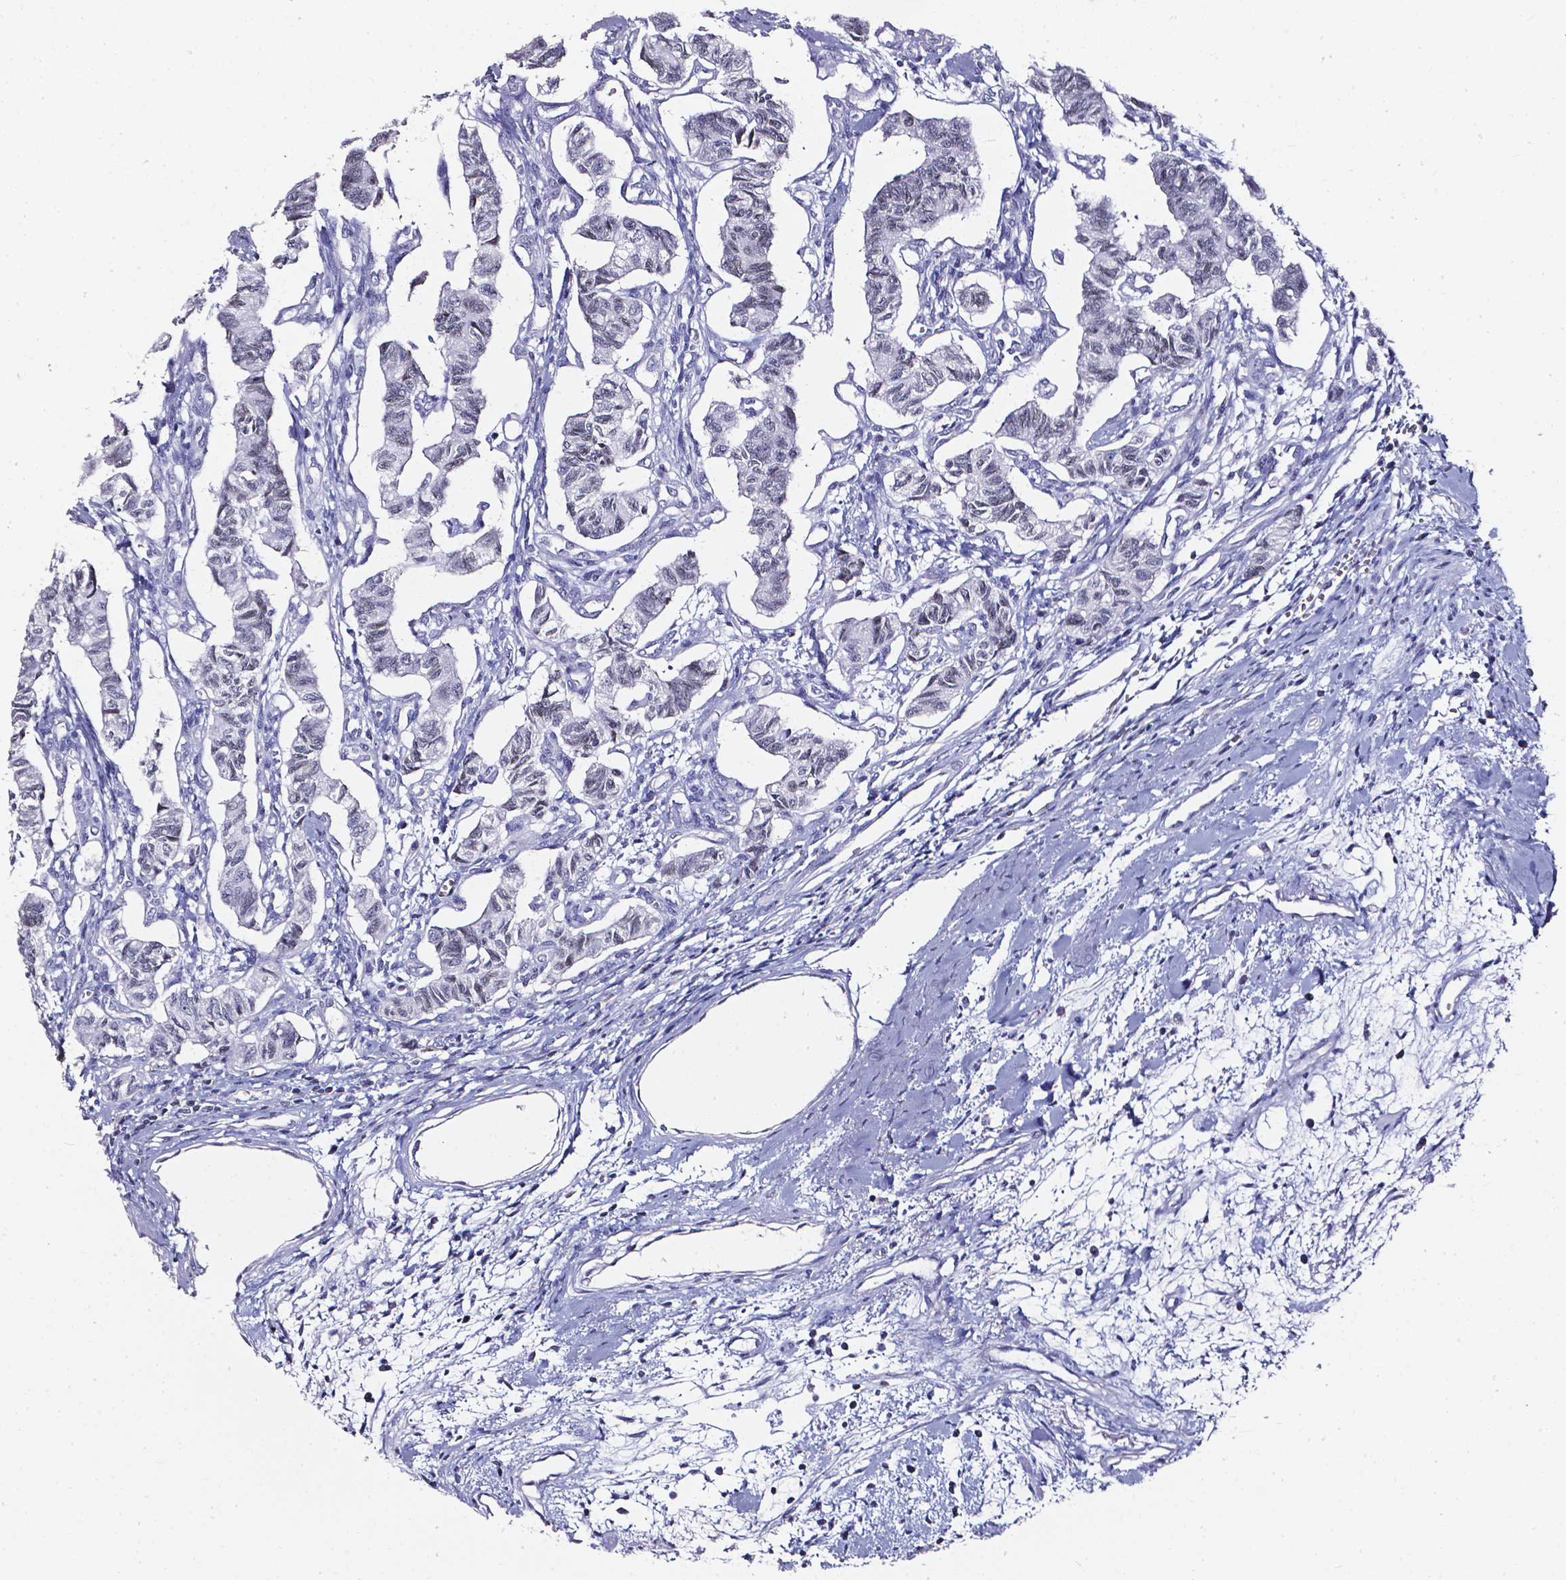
{"staining": {"intensity": "negative", "quantity": "none", "location": "none"}, "tissue": "carcinoid", "cell_type": "Tumor cells", "image_type": "cancer", "snomed": [{"axis": "morphology", "description": "Carcinoid, malignant, NOS"}, {"axis": "topography", "description": "Kidney"}], "caption": "Carcinoid was stained to show a protein in brown. There is no significant staining in tumor cells.", "gene": "AKR1B10", "patient": {"sex": "female", "age": 41}}